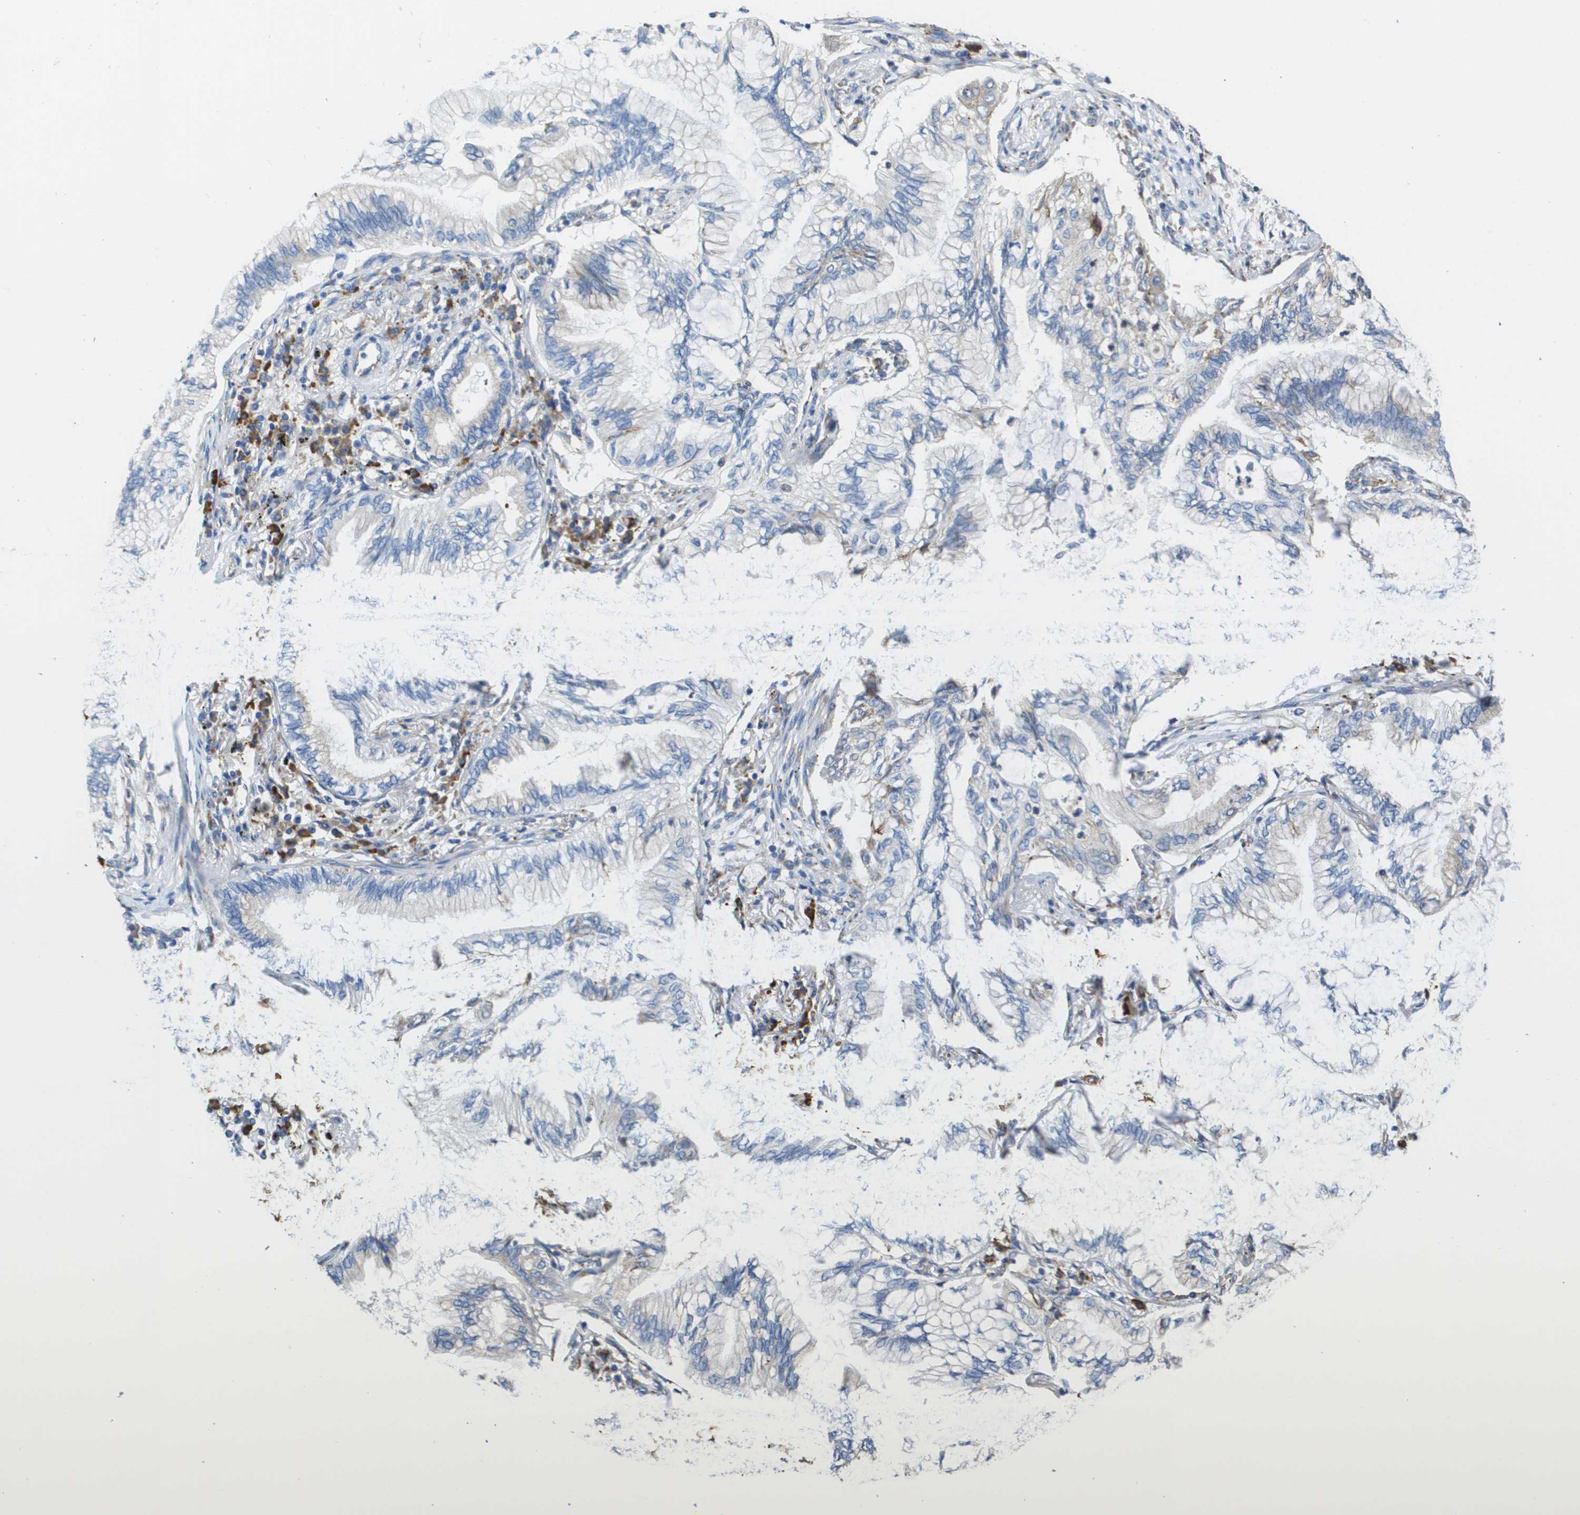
{"staining": {"intensity": "negative", "quantity": "none", "location": "none"}, "tissue": "lung cancer", "cell_type": "Tumor cells", "image_type": "cancer", "snomed": [{"axis": "morphology", "description": "Normal tissue, NOS"}, {"axis": "morphology", "description": "Adenocarcinoma, NOS"}, {"axis": "topography", "description": "Bronchus"}, {"axis": "topography", "description": "Lung"}], "caption": "Tumor cells are negative for brown protein staining in lung adenocarcinoma. (Stains: DAB immunohistochemistry (IHC) with hematoxylin counter stain, Microscopy: brightfield microscopy at high magnification).", "gene": "SDR42E1", "patient": {"sex": "female", "age": 70}}